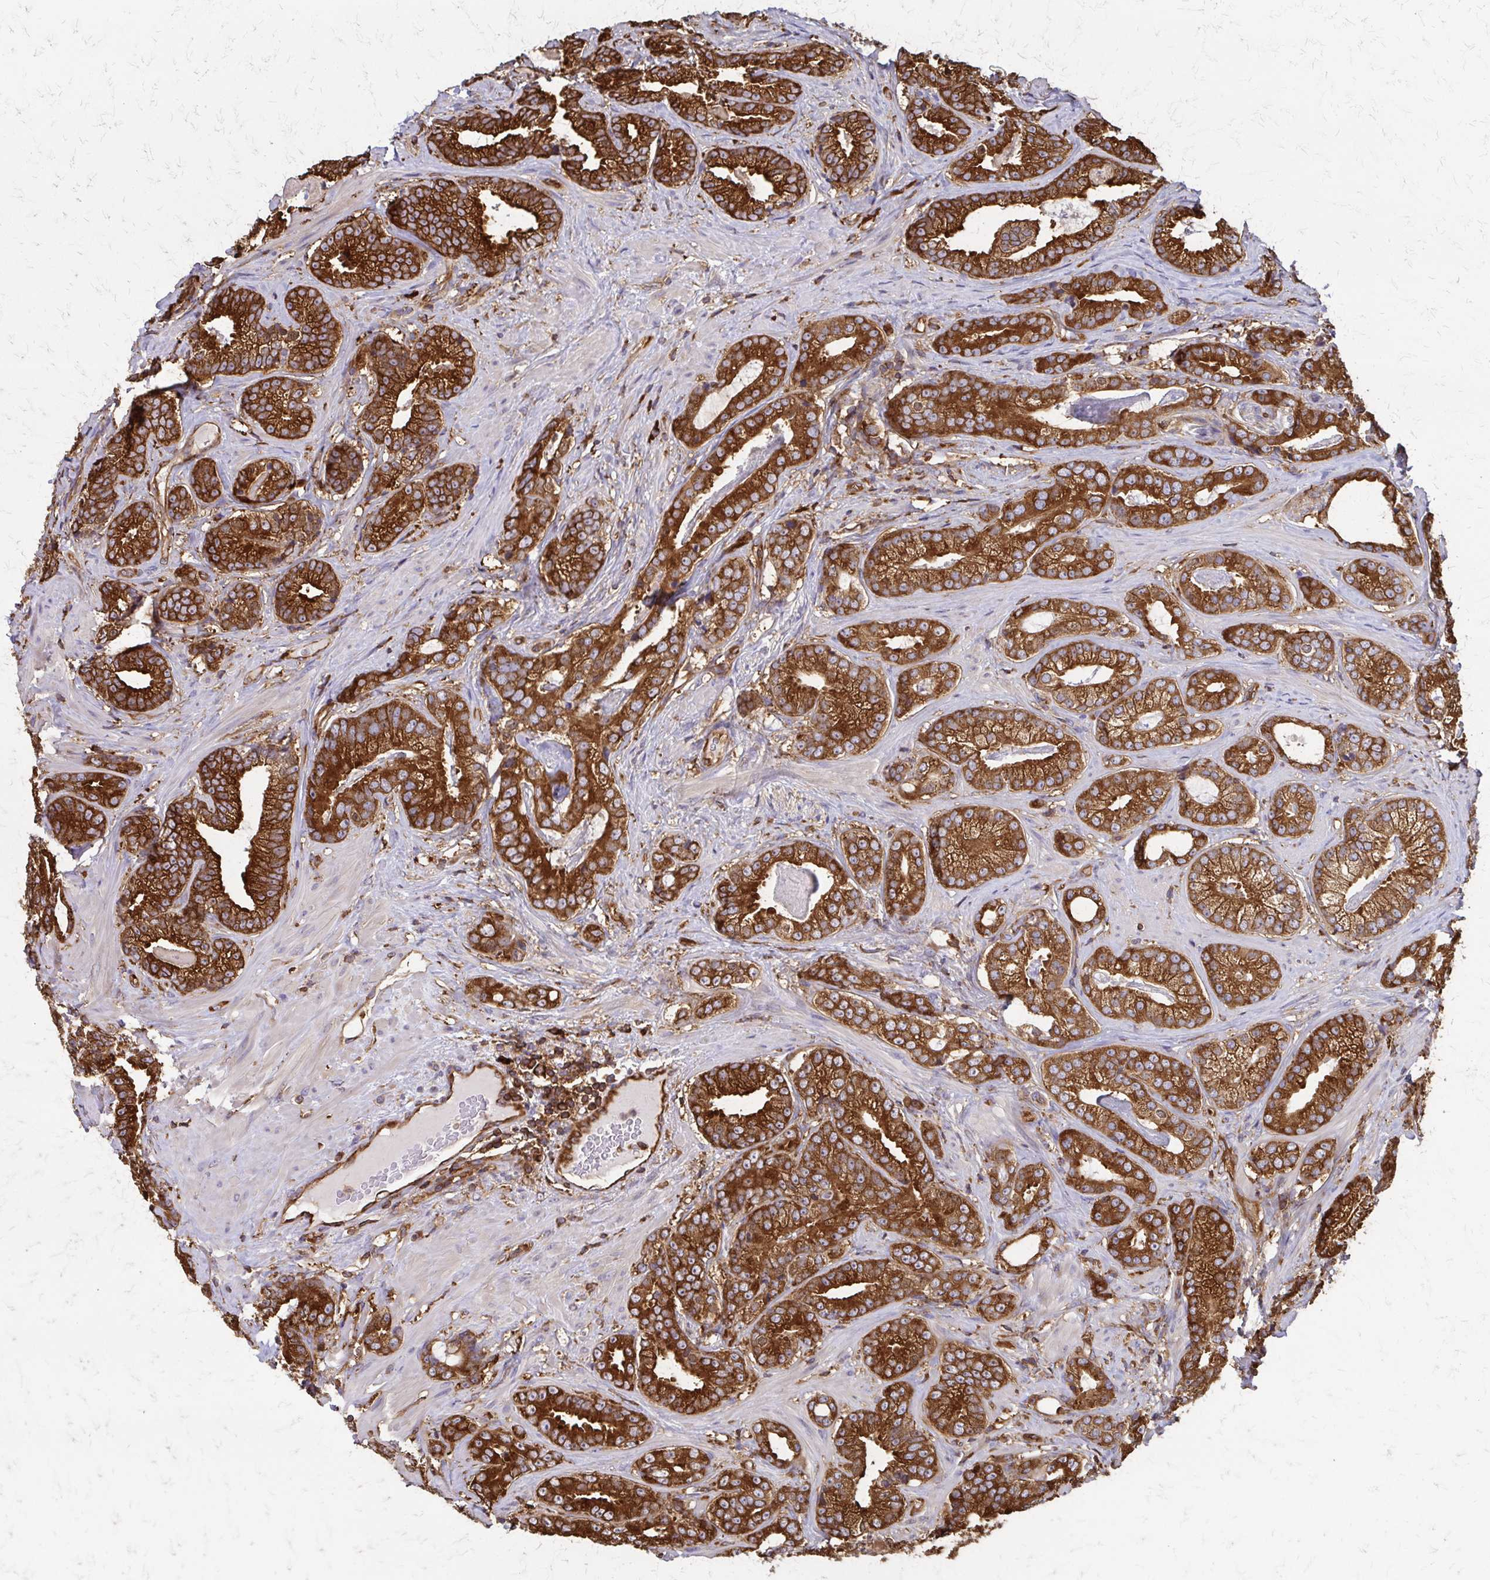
{"staining": {"intensity": "strong", "quantity": ">75%", "location": "cytoplasmic/membranous"}, "tissue": "prostate cancer", "cell_type": "Tumor cells", "image_type": "cancer", "snomed": [{"axis": "morphology", "description": "Adenocarcinoma, Low grade"}, {"axis": "topography", "description": "Prostate"}], "caption": "A photomicrograph of prostate adenocarcinoma (low-grade) stained for a protein shows strong cytoplasmic/membranous brown staining in tumor cells. (Brightfield microscopy of DAB IHC at high magnification).", "gene": "EEF2", "patient": {"sex": "male", "age": 61}}